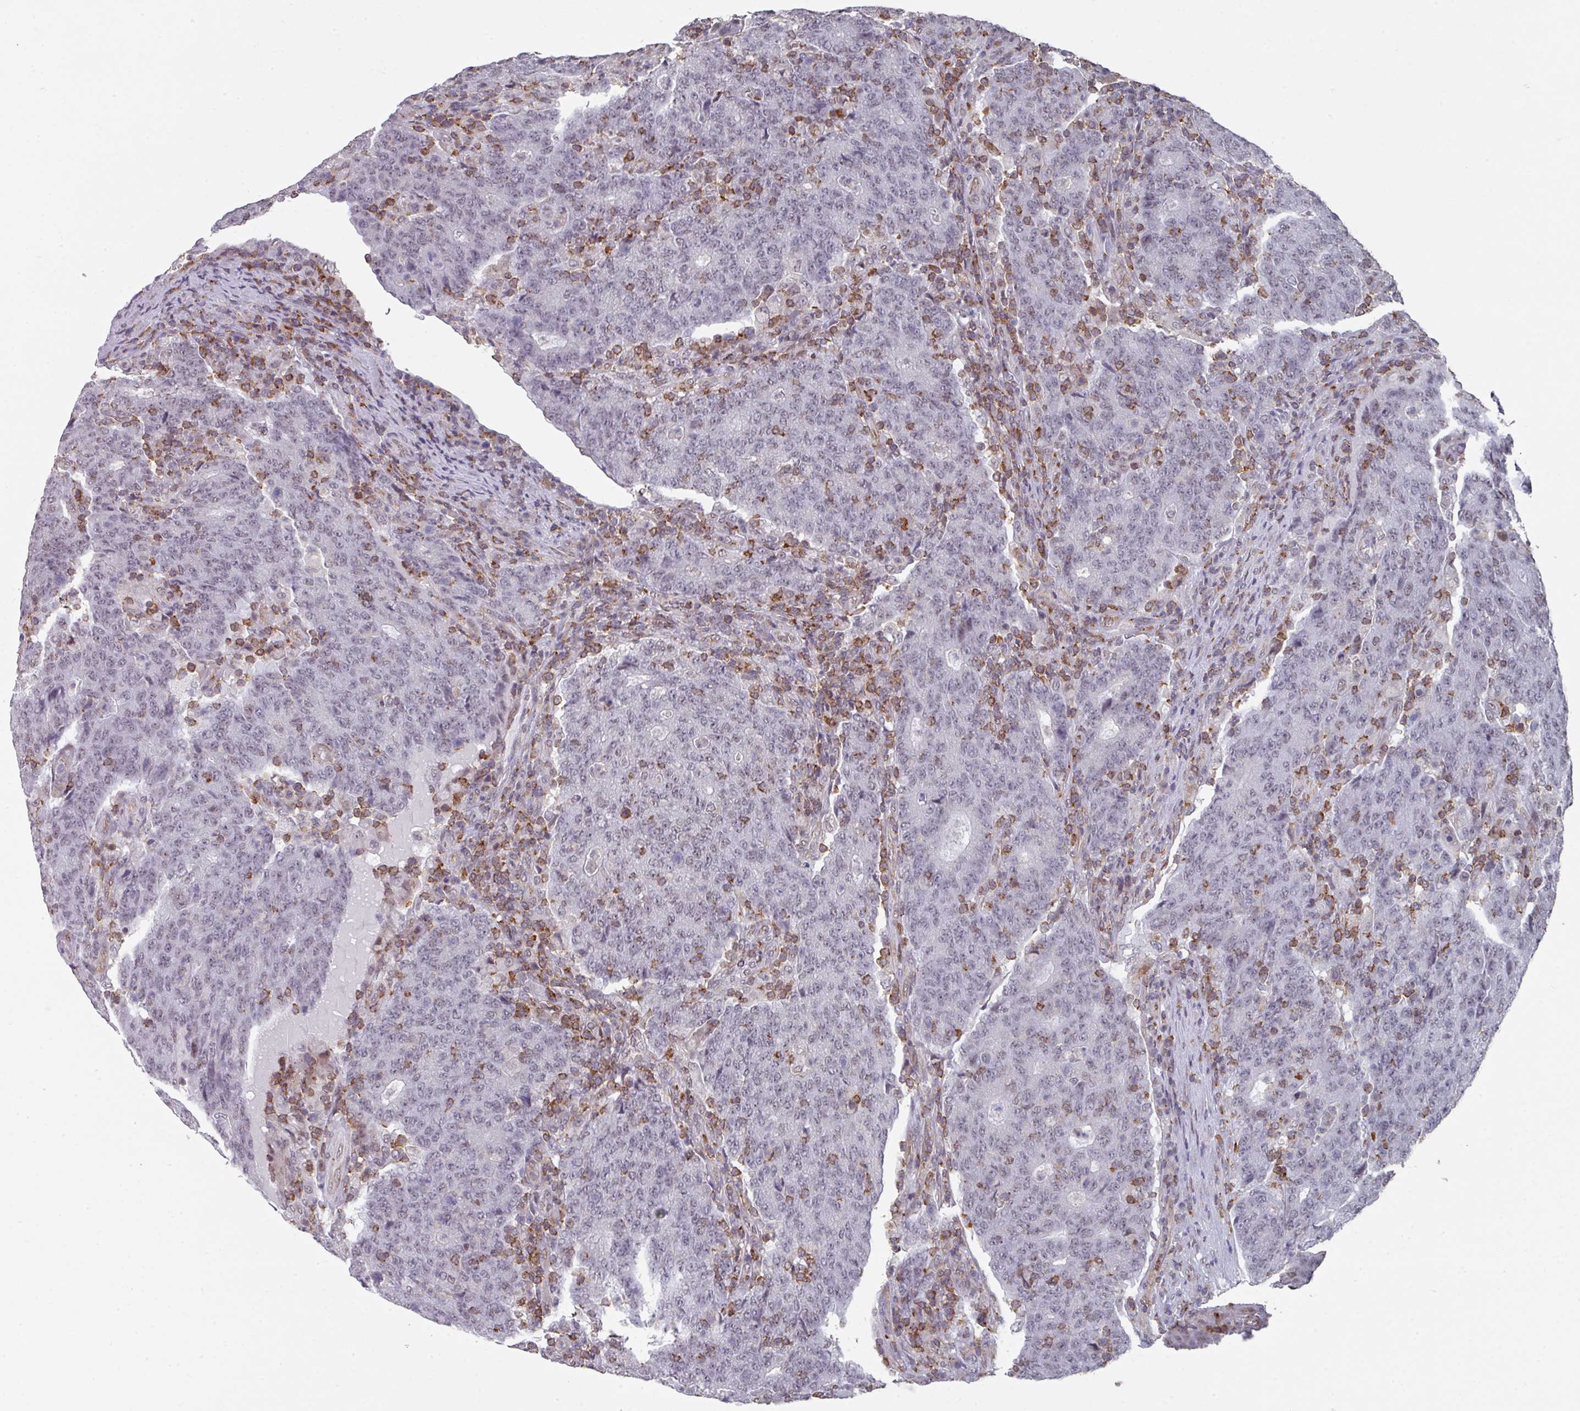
{"staining": {"intensity": "negative", "quantity": "none", "location": "none"}, "tissue": "colorectal cancer", "cell_type": "Tumor cells", "image_type": "cancer", "snomed": [{"axis": "morphology", "description": "Adenocarcinoma, NOS"}, {"axis": "topography", "description": "Colon"}], "caption": "The photomicrograph reveals no significant staining in tumor cells of colorectal cancer.", "gene": "RASAL3", "patient": {"sex": "female", "age": 75}}